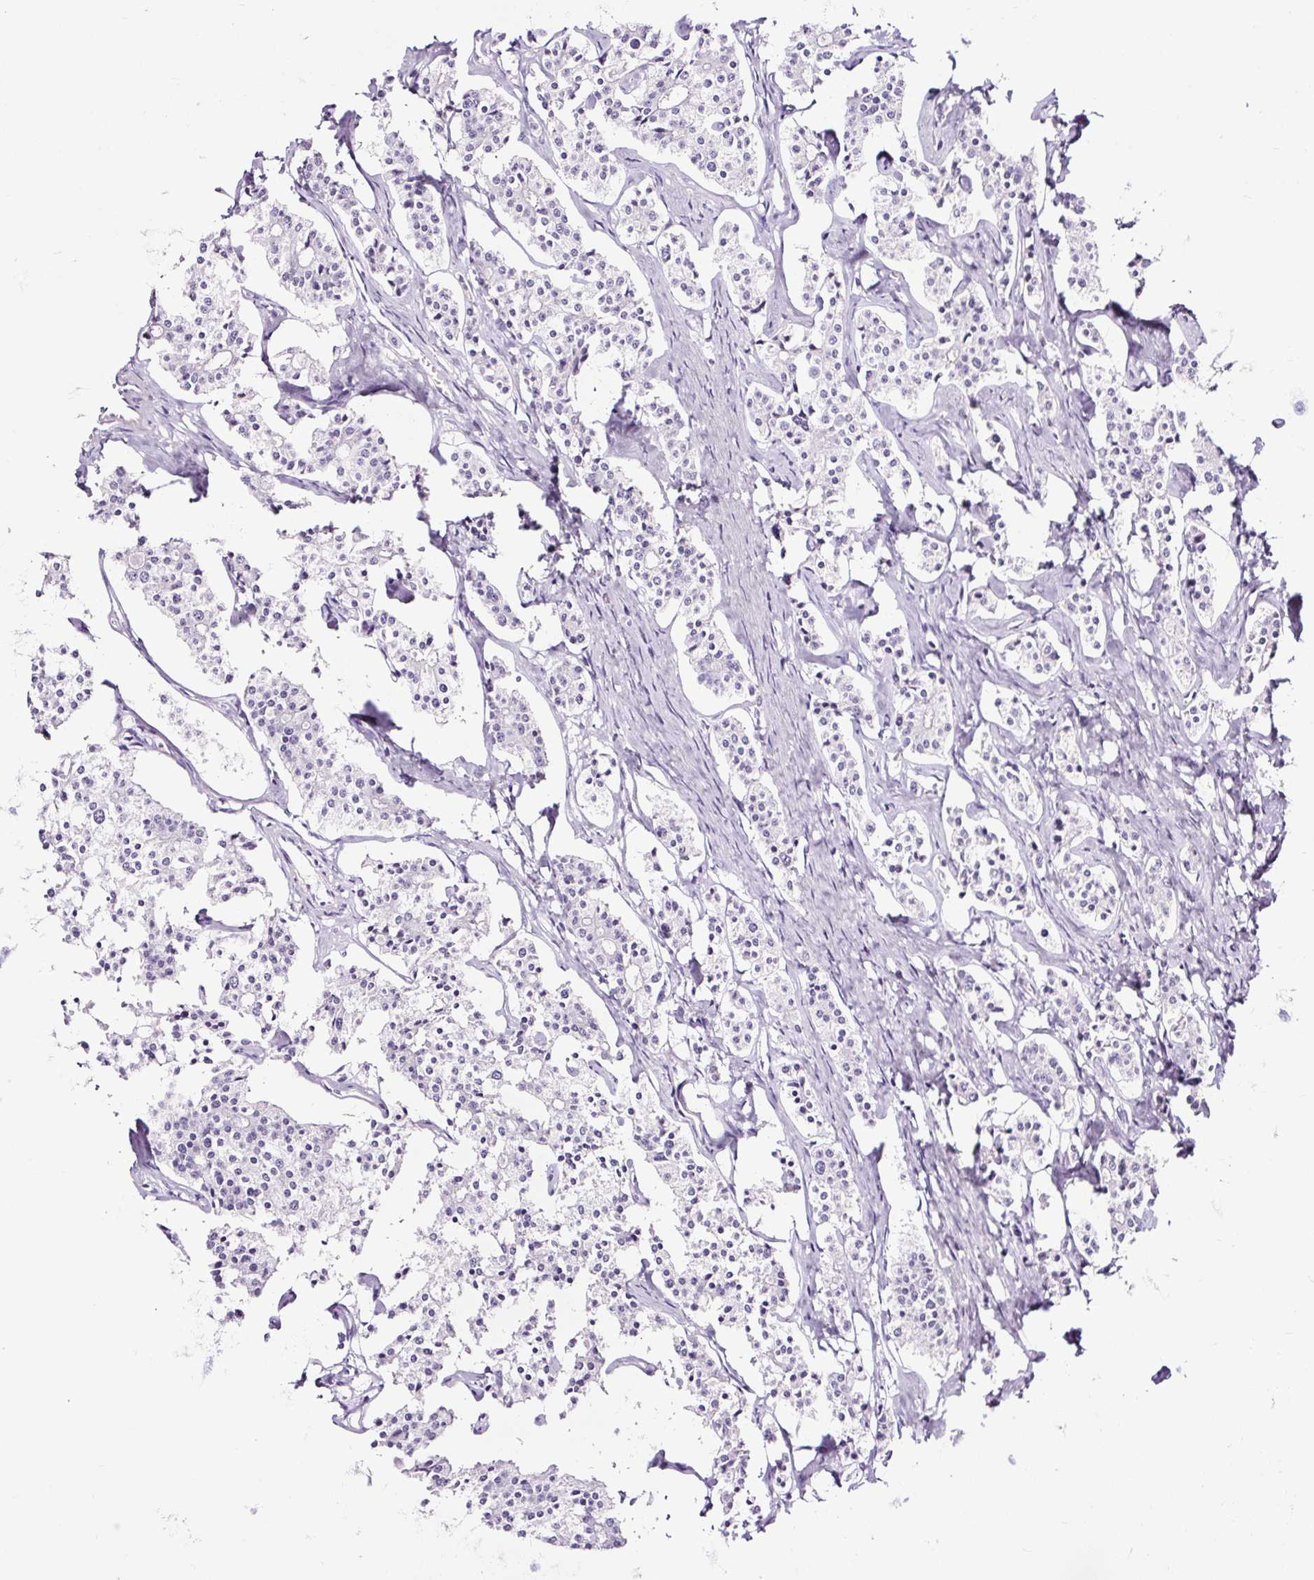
{"staining": {"intensity": "negative", "quantity": "none", "location": "none"}, "tissue": "carcinoid", "cell_type": "Tumor cells", "image_type": "cancer", "snomed": [{"axis": "morphology", "description": "Carcinoid, malignant, NOS"}, {"axis": "topography", "description": "Small intestine"}], "caption": "Photomicrograph shows no significant protein staining in tumor cells of carcinoid (malignant).", "gene": "NPHS2", "patient": {"sex": "male", "age": 63}}